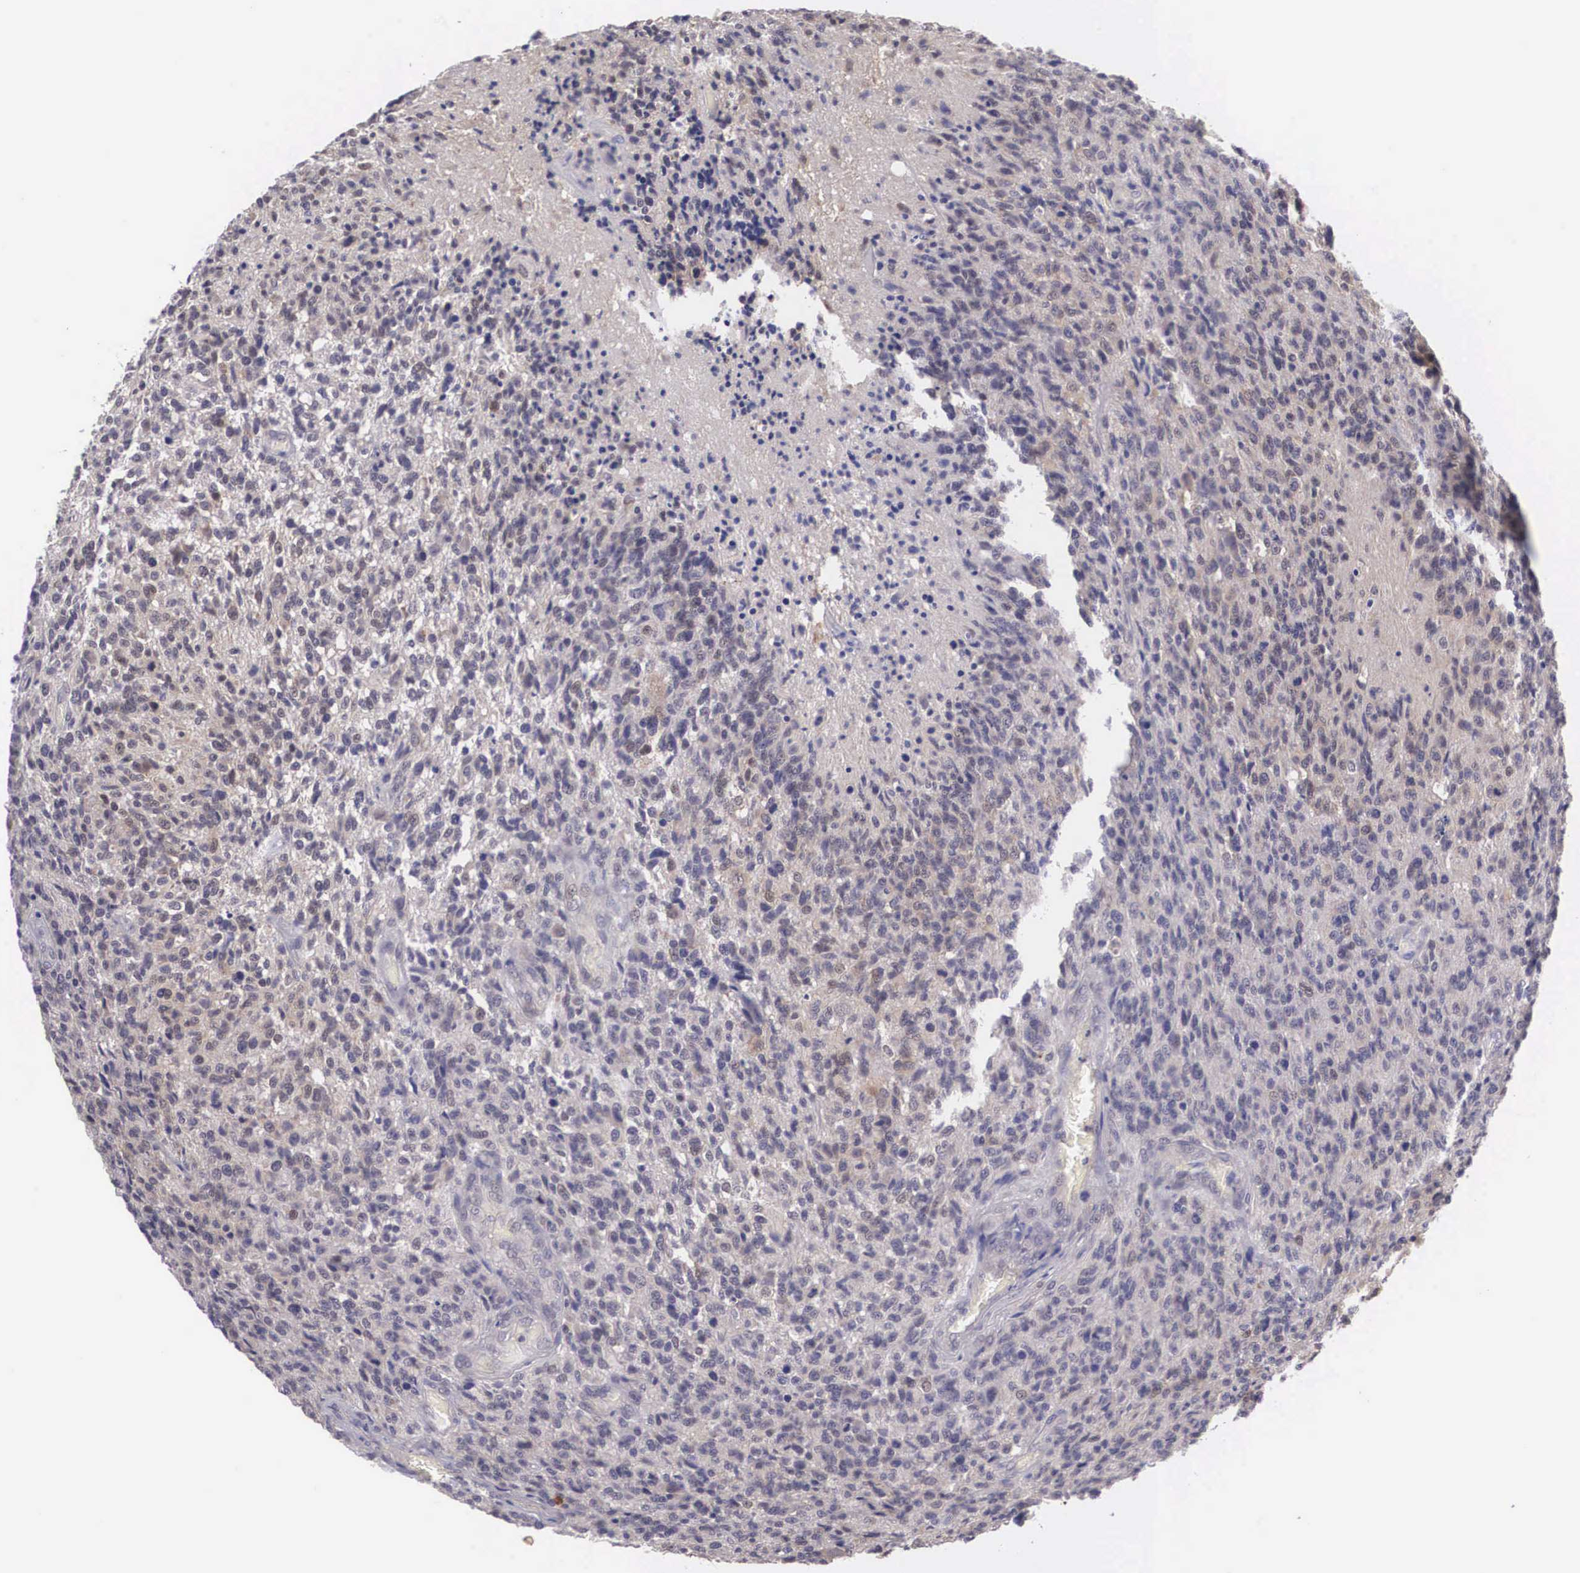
{"staining": {"intensity": "weak", "quantity": "25%-75%", "location": "cytoplasmic/membranous,nuclear"}, "tissue": "glioma", "cell_type": "Tumor cells", "image_type": "cancer", "snomed": [{"axis": "morphology", "description": "Glioma, malignant, High grade"}, {"axis": "topography", "description": "Brain"}], "caption": "High-power microscopy captured an immunohistochemistry histopathology image of glioma, revealing weak cytoplasmic/membranous and nuclear expression in about 25%-75% of tumor cells. (brown staining indicates protein expression, while blue staining denotes nuclei).", "gene": "NINL", "patient": {"sex": "male", "age": 36}}